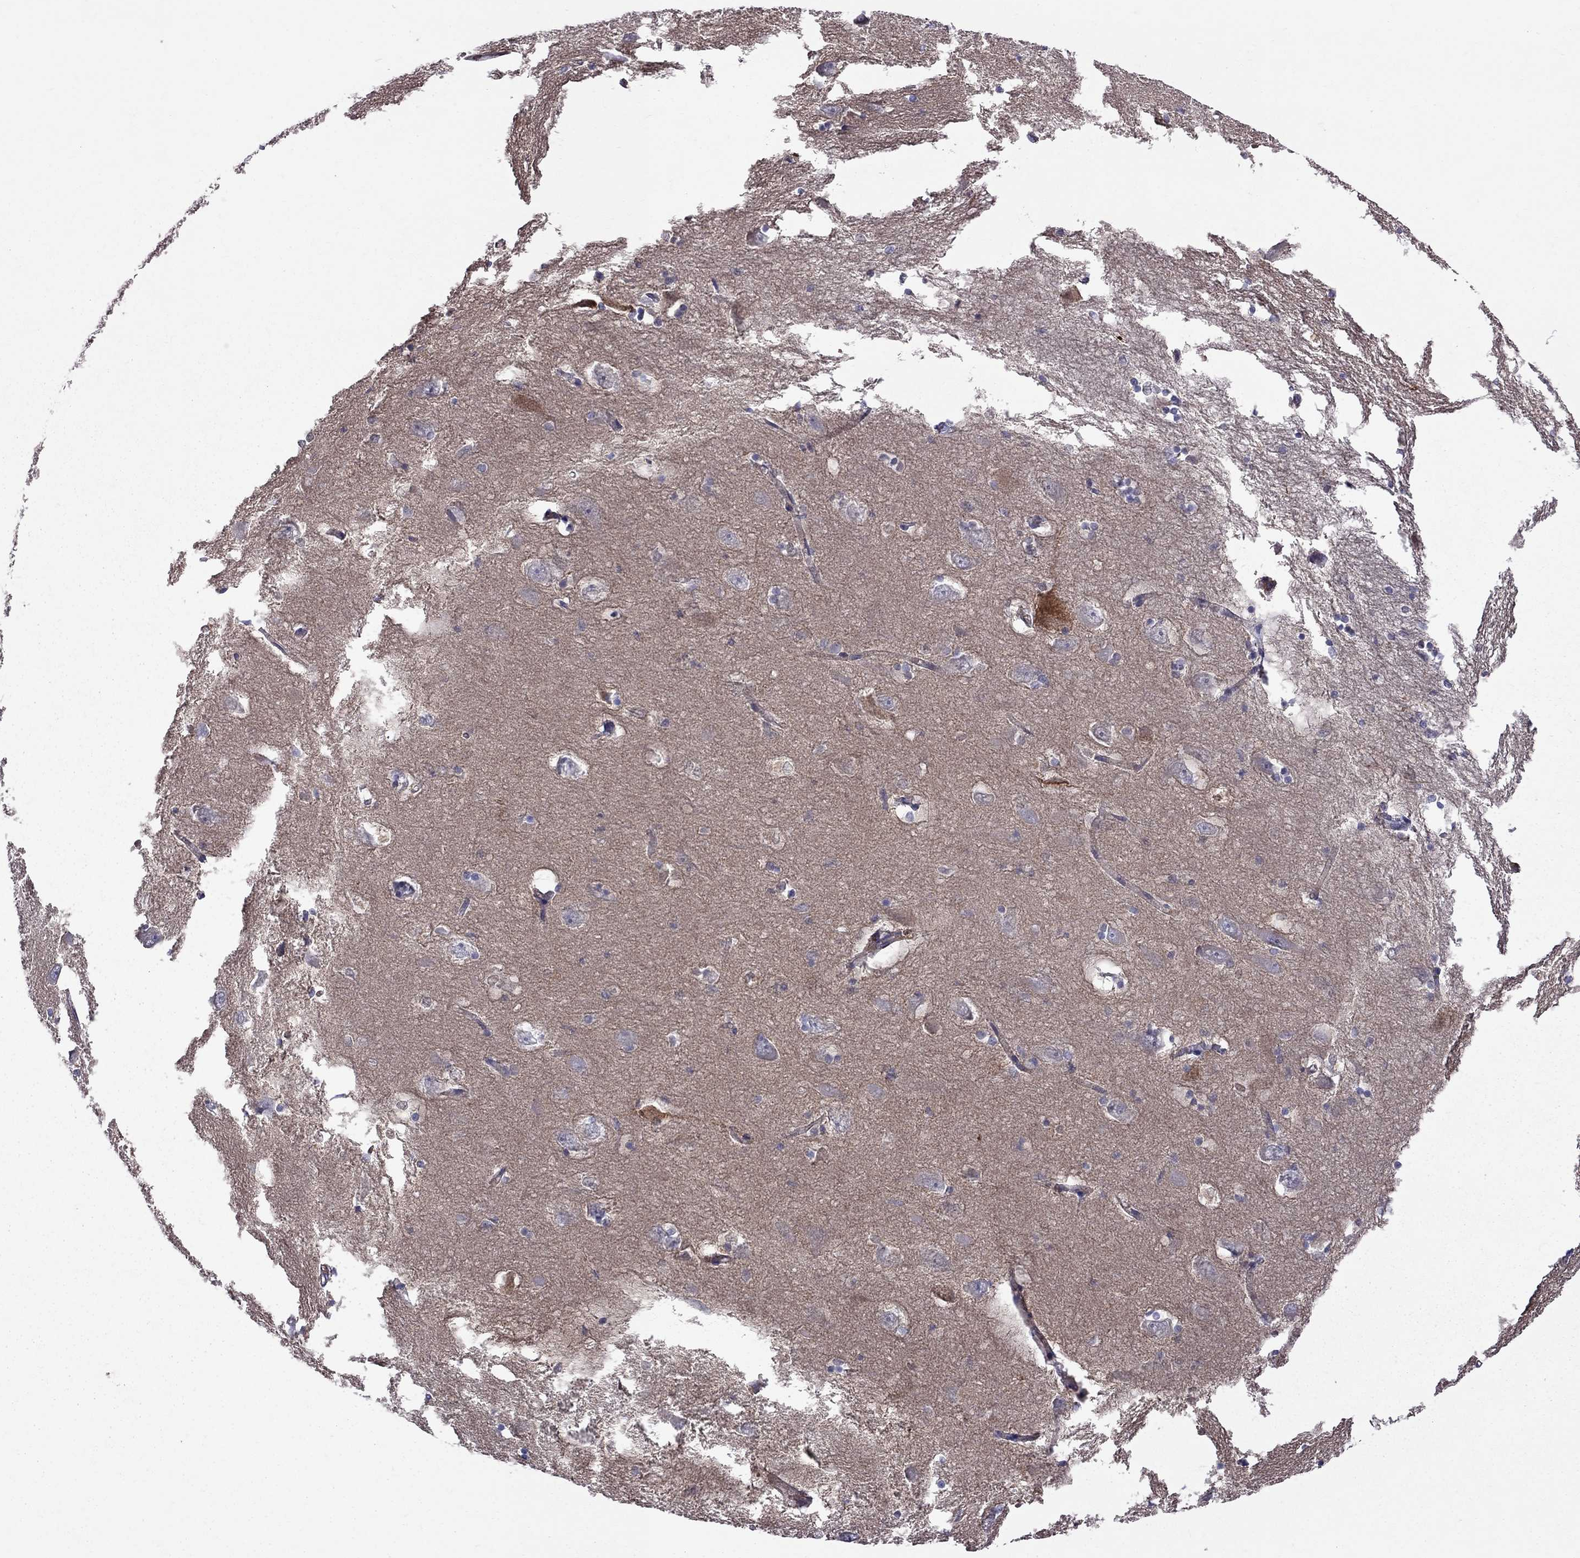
{"staining": {"intensity": "negative", "quantity": "none", "location": "none"}, "tissue": "hippocampus", "cell_type": "Glial cells", "image_type": "normal", "snomed": [{"axis": "morphology", "description": "Normal tissue, NOS"}, {"axis": "topography", "description": "Lateral ventricle wall"}, {"axis": "topography", "description": "Hippocampus"}], "caption": "Protein analysis of normal hippocampus exhibits no significant positivity in glial cells. (DAB immunohistochemistry with hematoxylin counter stain).", "gene": "EIF4E3", "patient": {"sex": "female", "age": 63}}